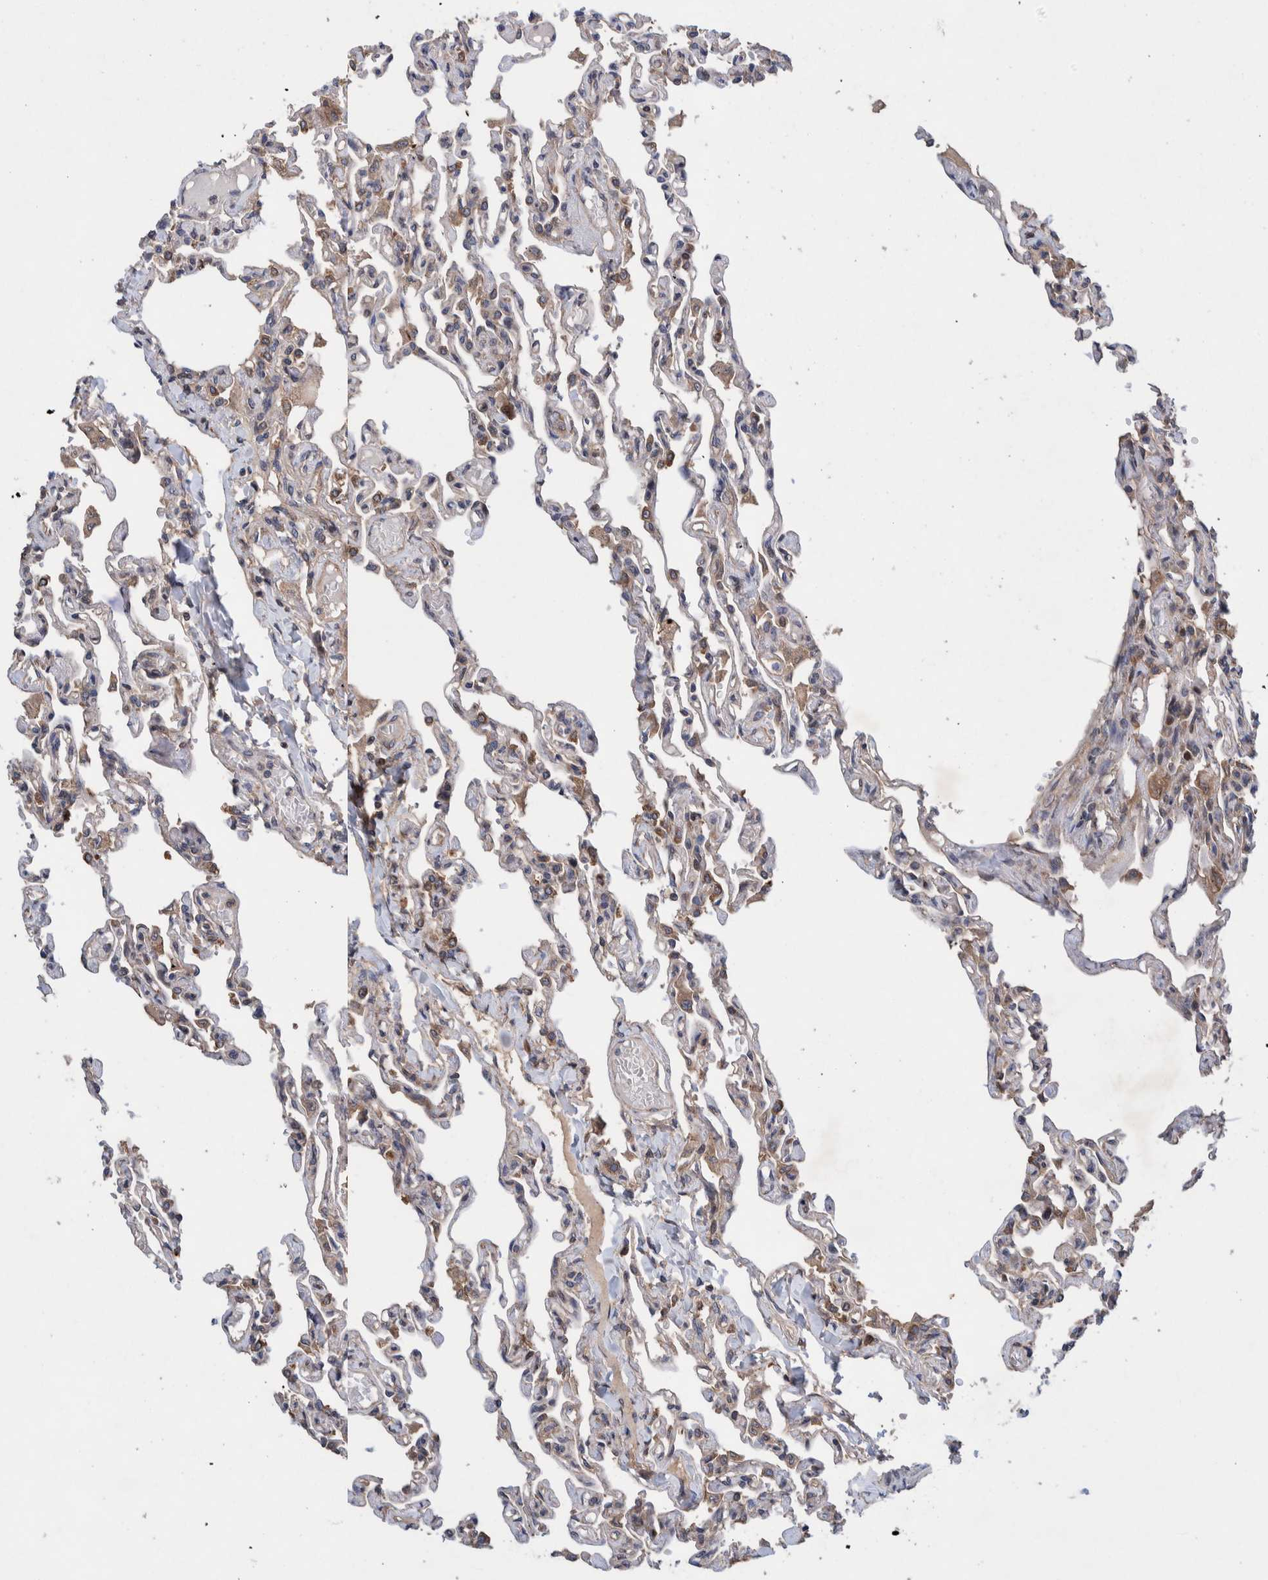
{"staining": {"intensity": "moderate", "quantity": "<25%", "location": "cytoplasmic/membranous"}, "tissue": "lung", "cell_type": "Alveolar cells", "image_type": "normal", "snomed": [{"axis": "morphology", "description": "Normal tissue, NOS"}, {"axis": "topography", "description": "Lung"}], "caption": "Lung stained with IHC shows moderate cytoplasmic/membranous positivity in approximately <25% of alveolar cells.", "gene": "PIK3R6", "patient": {"sex": "male", "age": 21}}